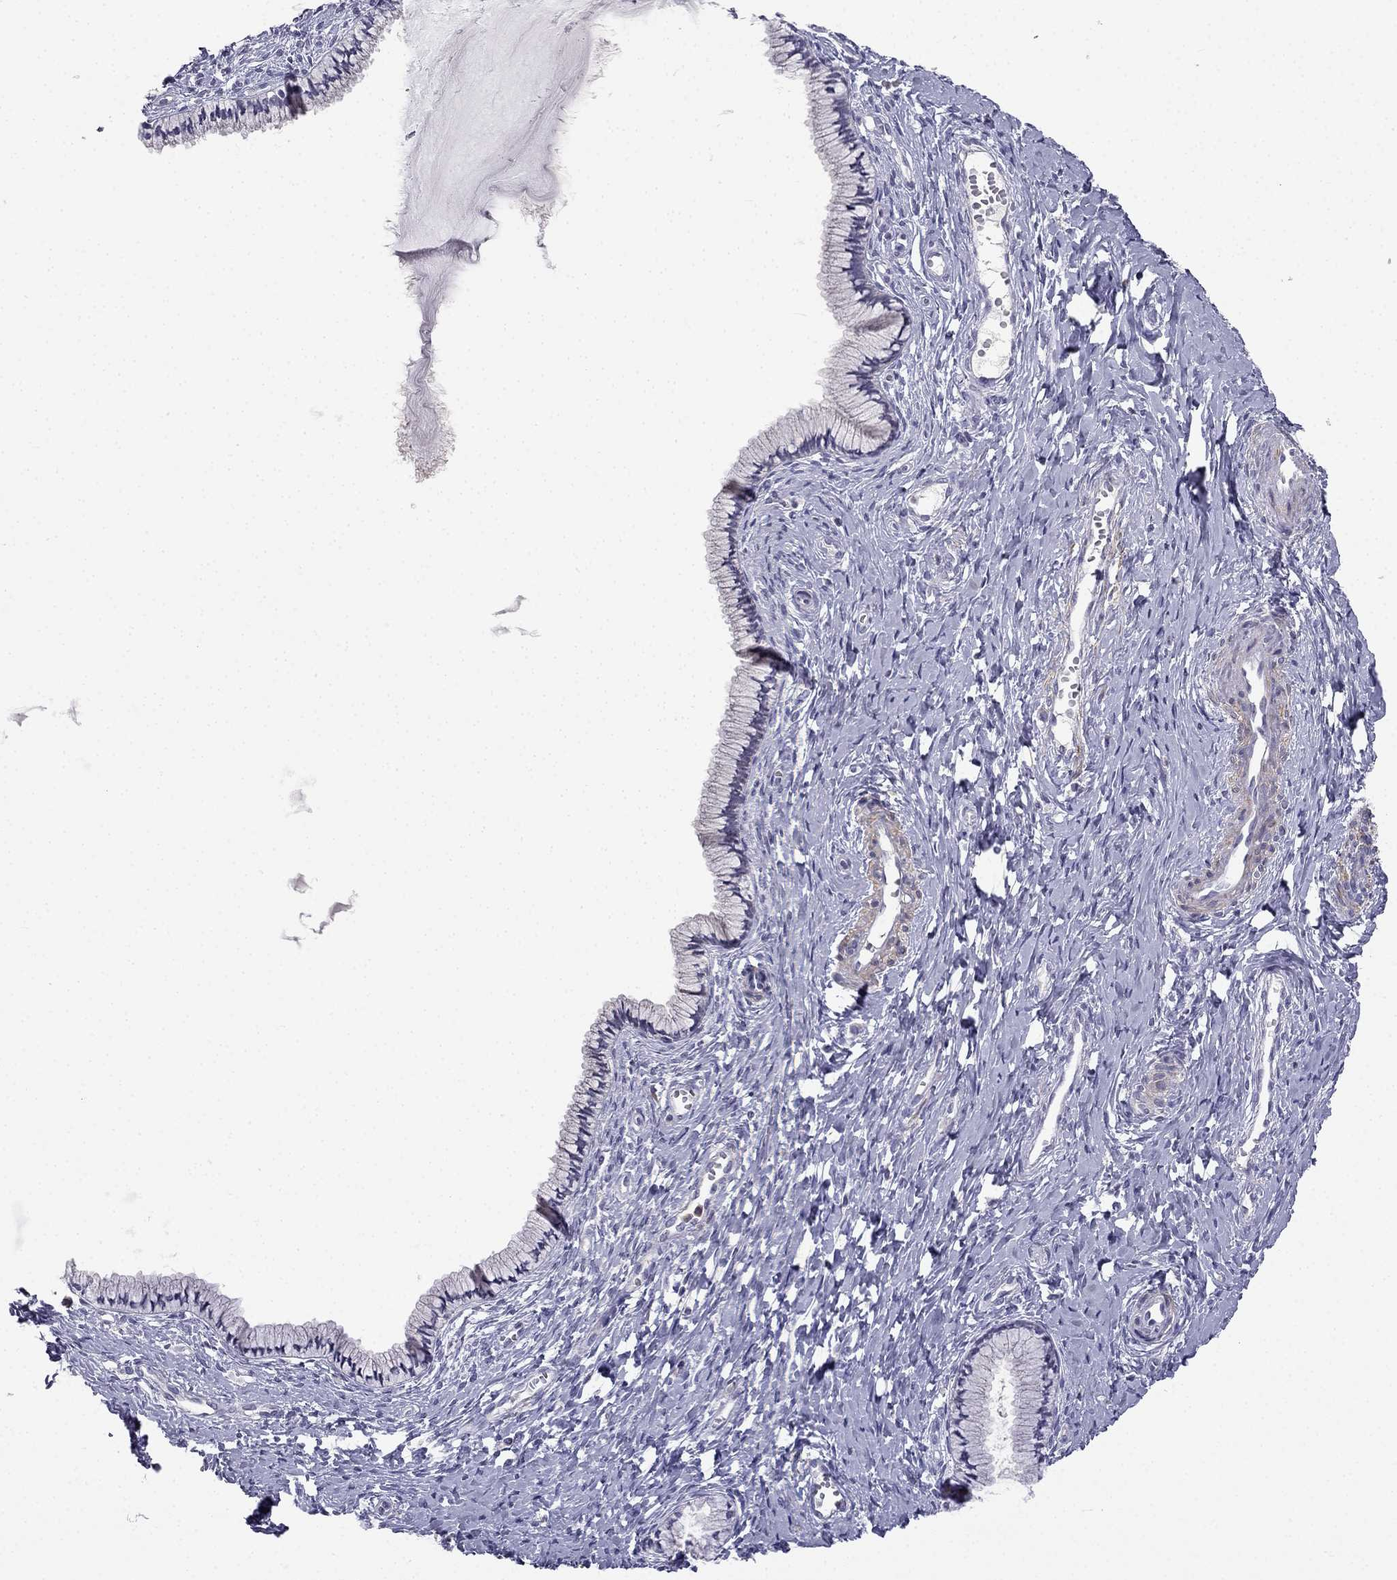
{"staining": {"intensity": "negative", "quantity": "none", "location": "none"}, "tissue": "cervix", "cell_type": "Glandular cells", "image_type": "normal", "snomed": [{"axis": "morphology", "description": "Normal tissue, NOS"}, {"axis": "topography", "description": "Cervix"}], "caption": "DAB immunohistochemical staining of unremarkable cervix reveals no significant positivity in glandular cells. (Stains: DAB (3,3'-diaminobenzidine) immunohistochemistry with hematoxylin counter stain, Microscopy: brightfield microscopy at high magnification).", "gene": "C16orf89", "patient": {"sex": "female", "age": 40}}